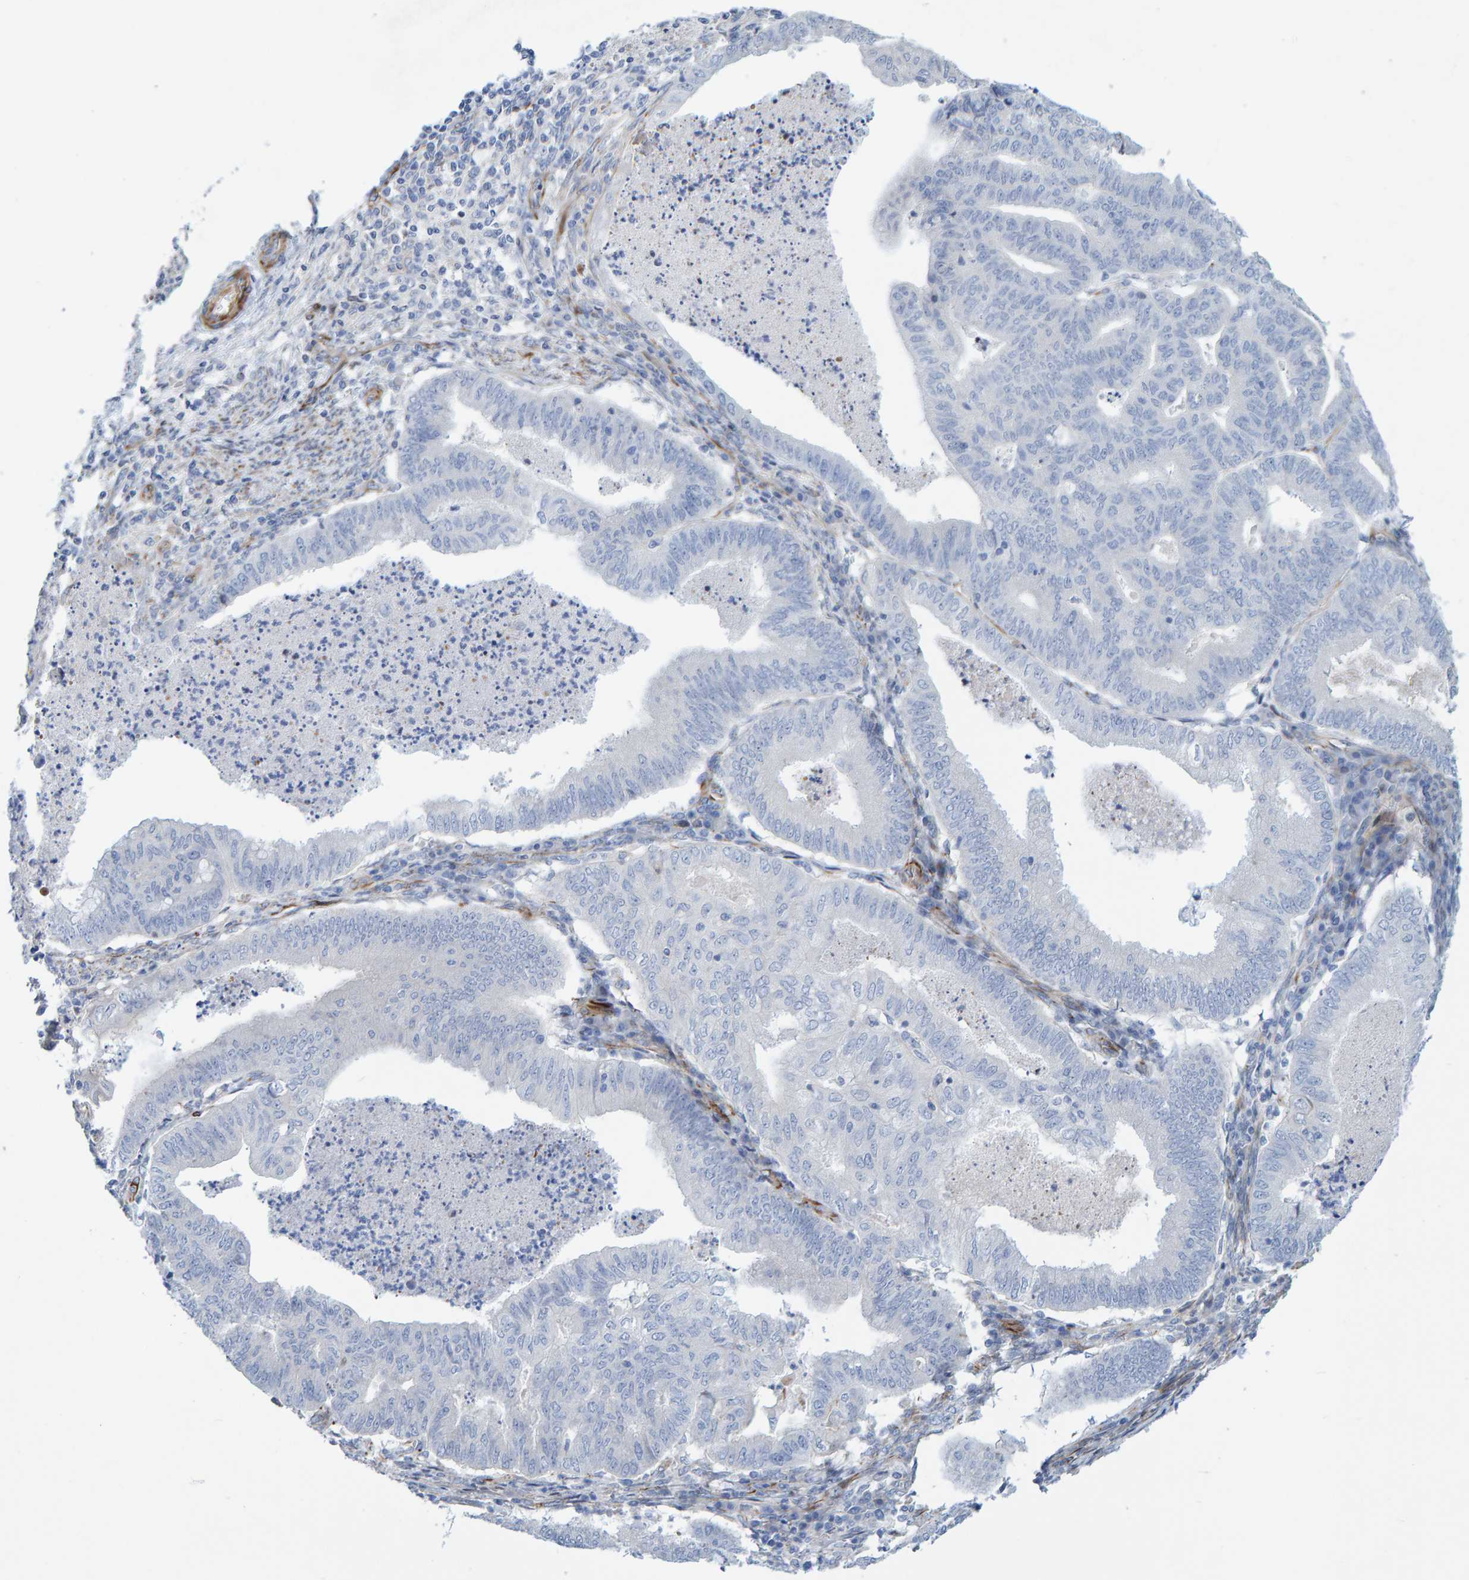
{"staining": {"intensity": "negative", "quantity": "none", "location": "none"}, "tissue": "endometrial cancer", "cell_type": "Tumor cells", "image_type": "cancer", "snomed": [{"axis": "morphology", "description": "Polyp, NOS"}, {"axis": "morphology", "description": "Adenocarcinoma, NOS"}, {"axis": "morphology", "description": "Adenoma, NOS"}, {"axis": "topography", "description": "Endometrium"}], "caption": "Image shows no significant protein positivity in tumor cells of polyp (endometrial).", "gene": "POLG2", "patient": {"sex": "female", "age": 79}}